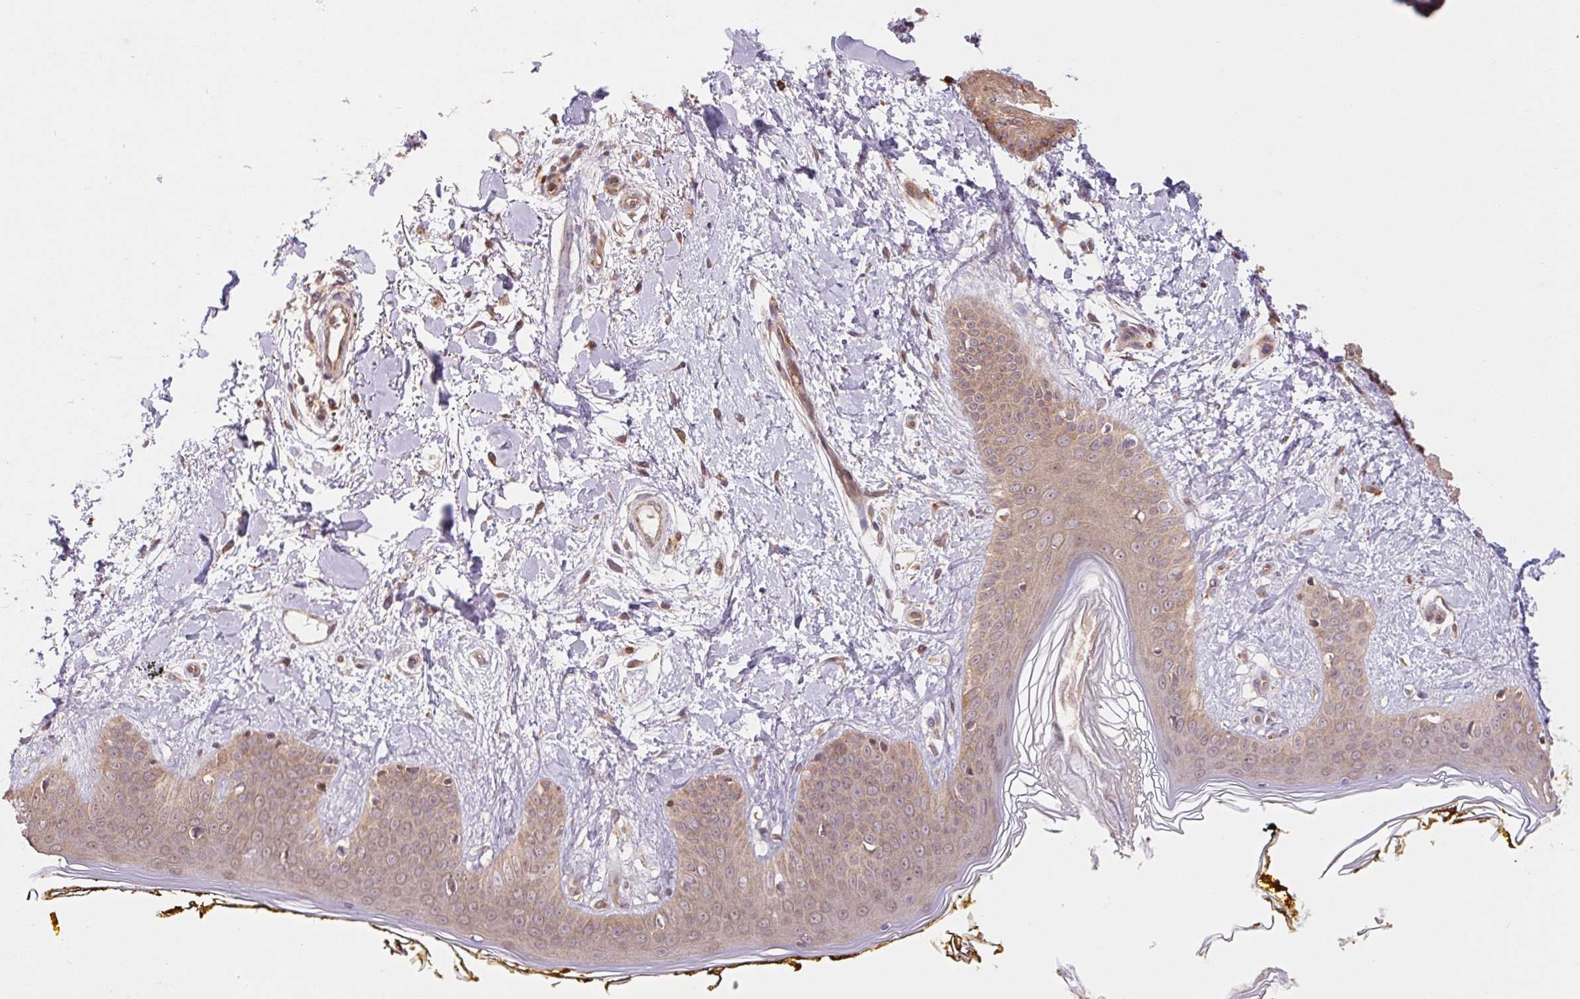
{"staining": {"intensity": "weak", "quantity": "25%-75%", "location": "nuclear"}, "tissue": "skin", "cell_type": "Fibroblasts", "image_type": "normal", "snomed": [{"axis": "morphology", "description": "Normal tissue, NOS"}, {"axis": "topography", "description": "Skin"}], "caption": "High-magnification brightfield microscopy of benign skin stained with DAB (brown) and counterstained with hematoxylin (blue). fibroblasts exhibit weak nuclear positivity is appreciated in approximately25%-75% of cells.", "gene": "RRM1", "patient": {"sex": "female", "age": 34}}